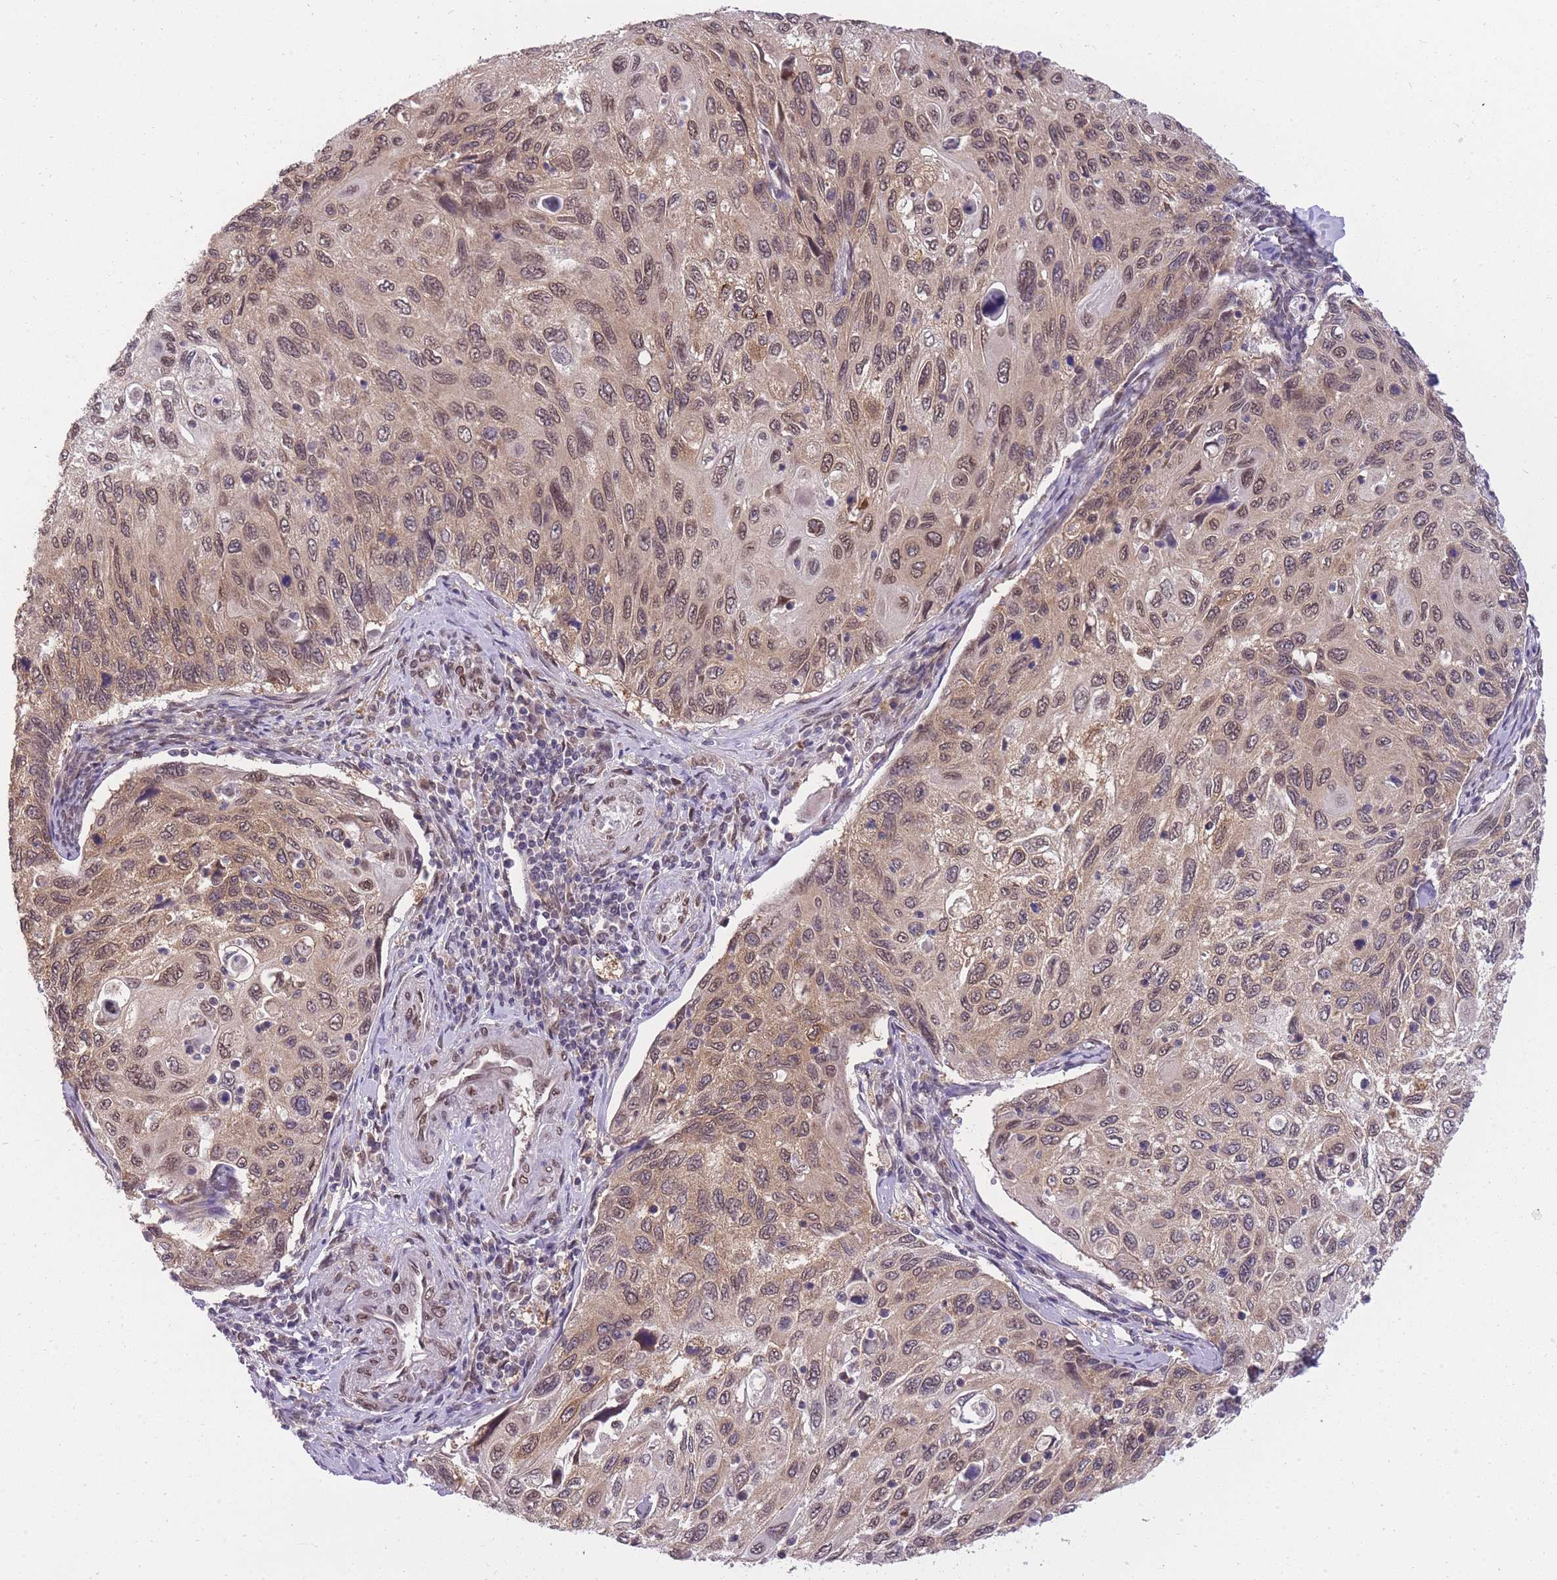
{"staining": {"intensity": "moderate", "quantity": ">75%", "location": "cytoplasmic/membranous,nuclear"}, "tissue": "cervical cancer", "cell_type": "Tumor cells", "image_type": "cancer", "snomed": [{"axis": "morphology", "description": "Squamous cell carcinoma, NOS"}, {"axis": "topography", "description": "Cervix"}], "caption": "Moderate cytoplasmic/membranous and nuclear staining is appreciated in about >75% of tumor cells in squamous cell carcinoma (cervical). (DAB IHC, brown staining for protein, blue staining for nuclei).", "gene": "CDIP1", "patient": {"sex": "female", "age": 70}}